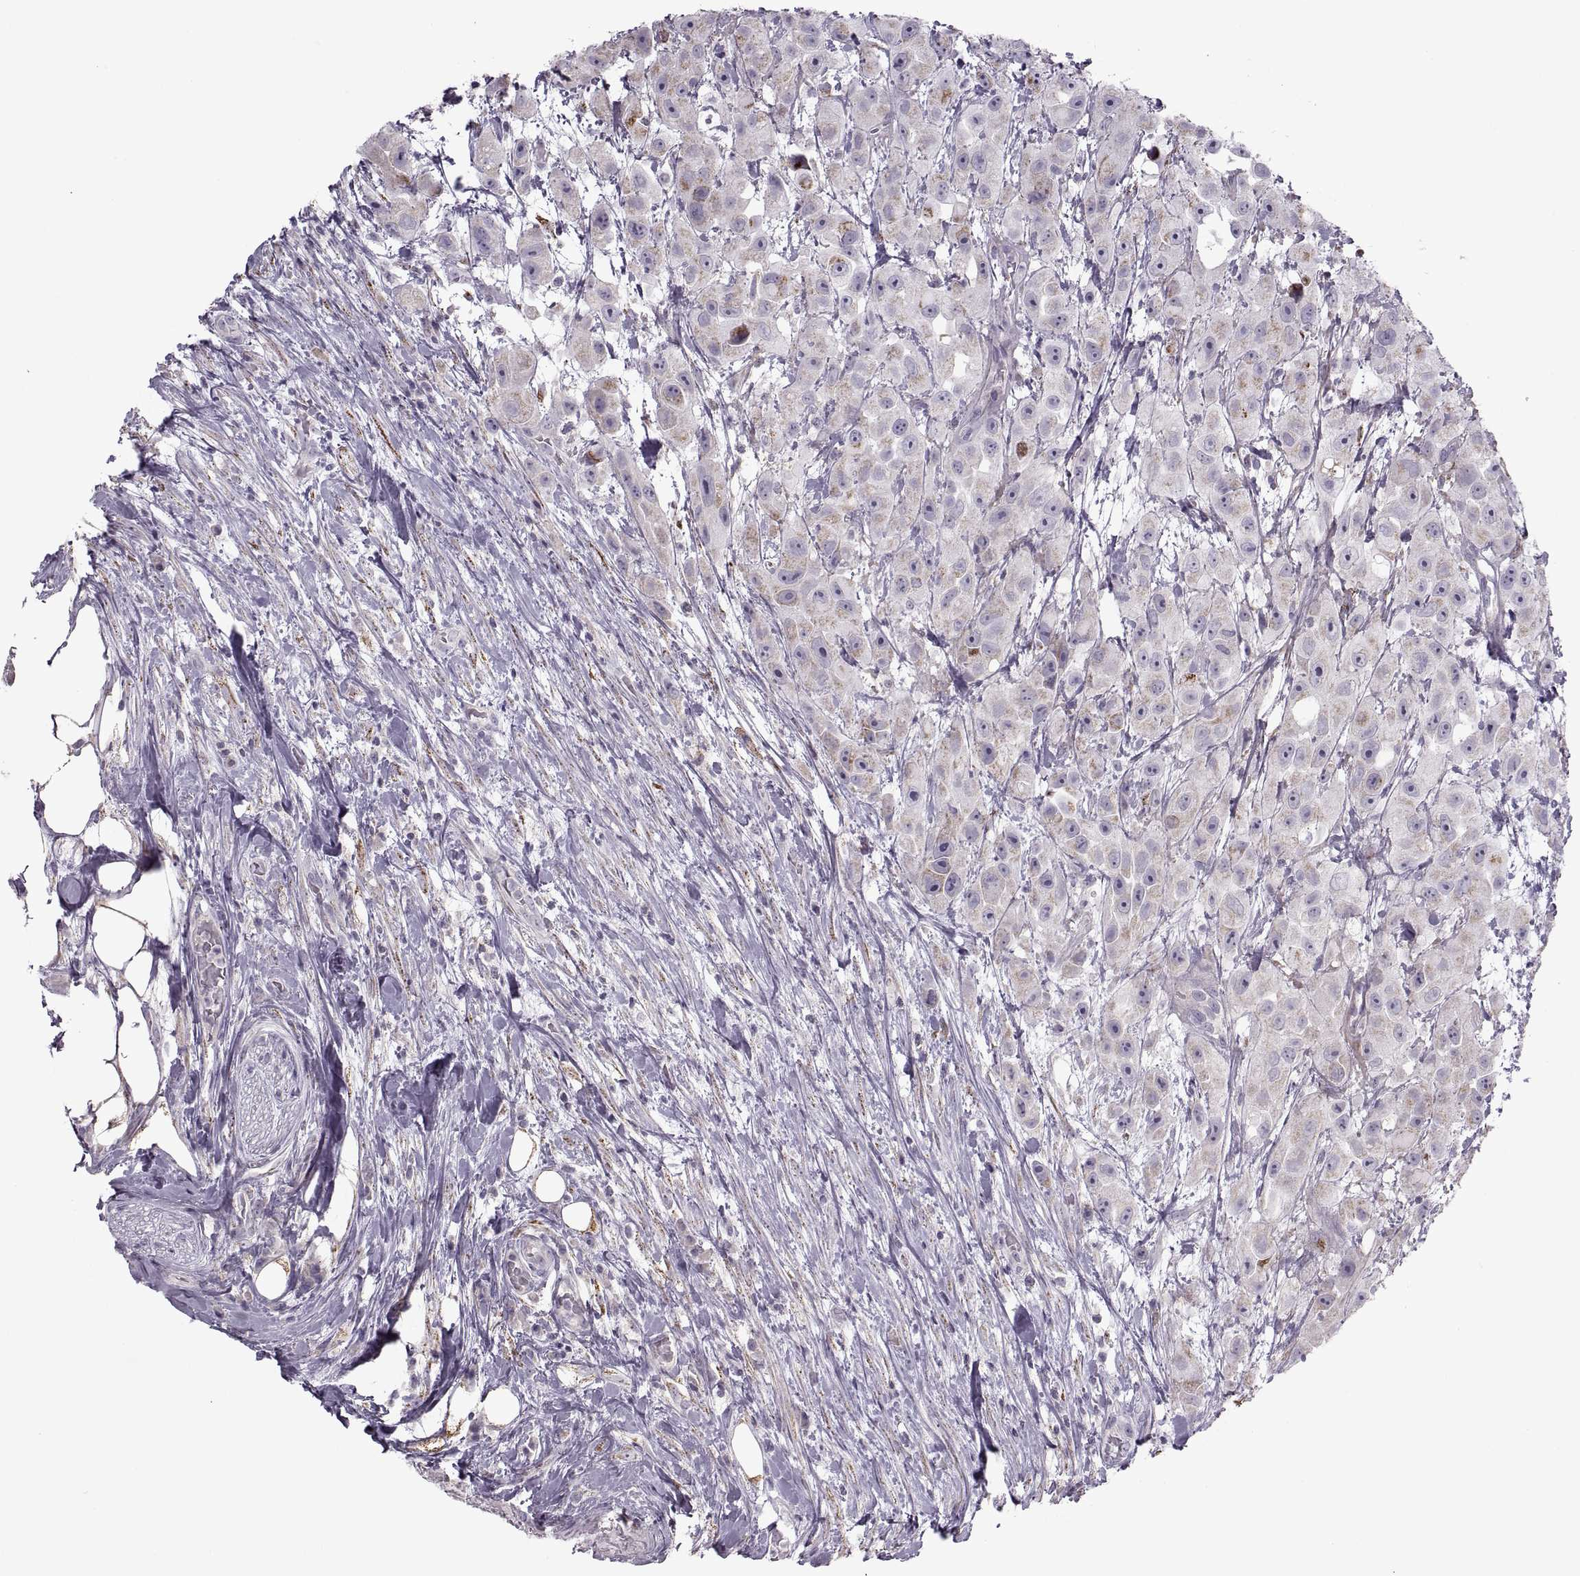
{"staining": {"intensity": "weak", "quantity": "<25%", "location": "cytoplasmic/membranous"}, "tissue": "urothelial cancer", "cell_type": "Tumor cells", "image_type": "cancer", "snomed": [{"axis": "morphology", "description": "Urothelial carcinoma, High grade"}, {"axis": "topography", "description": "Urinary bladder"}], "caption": "Immunohistochemical staining of human high-grade urothelial carcinoma demonstrates no significant positivity in tumor cells.", "gene": "PIERCE1", "patient": {"sex": "male", "age": 79}}